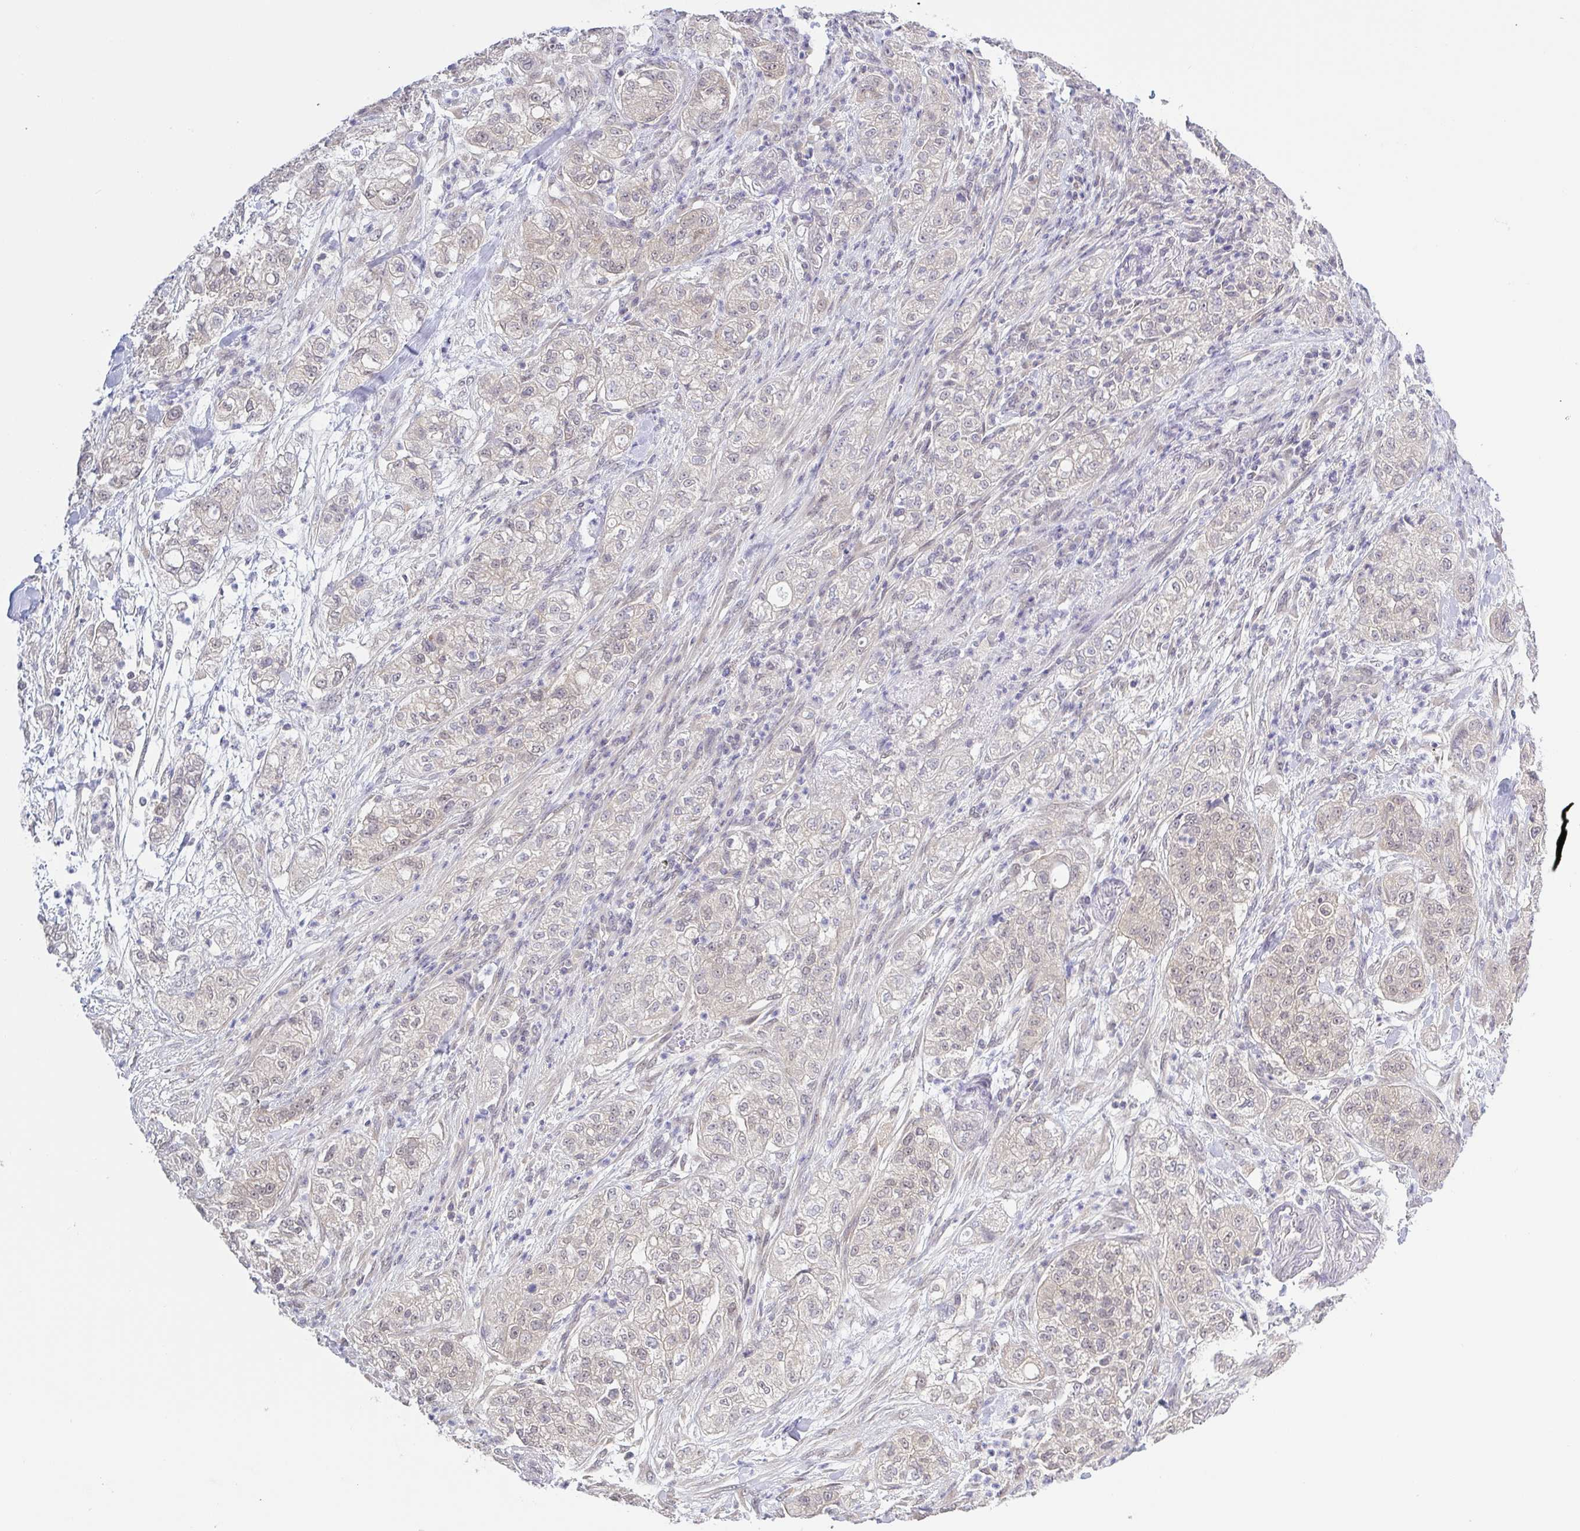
{"staining": {"intensity": "weak", "quantity": "<25%", "location": "nuclear"}, "tissue": "pancreatic cancer", "cell_type": "Tumor cells", "image_type": "cancer", "snomed": [{"axis": "morphology", "description": "Adenocarcinoma, NOS"}, {"axis": "topography", "description": "Pancreas"}], "caption": "This is a image of IHC staining of adenocarcinoma (pancreatic), which shows no staining in tumor cells.", "gene": "HYPK", "patient": {"sex": "female", "age": 78}}